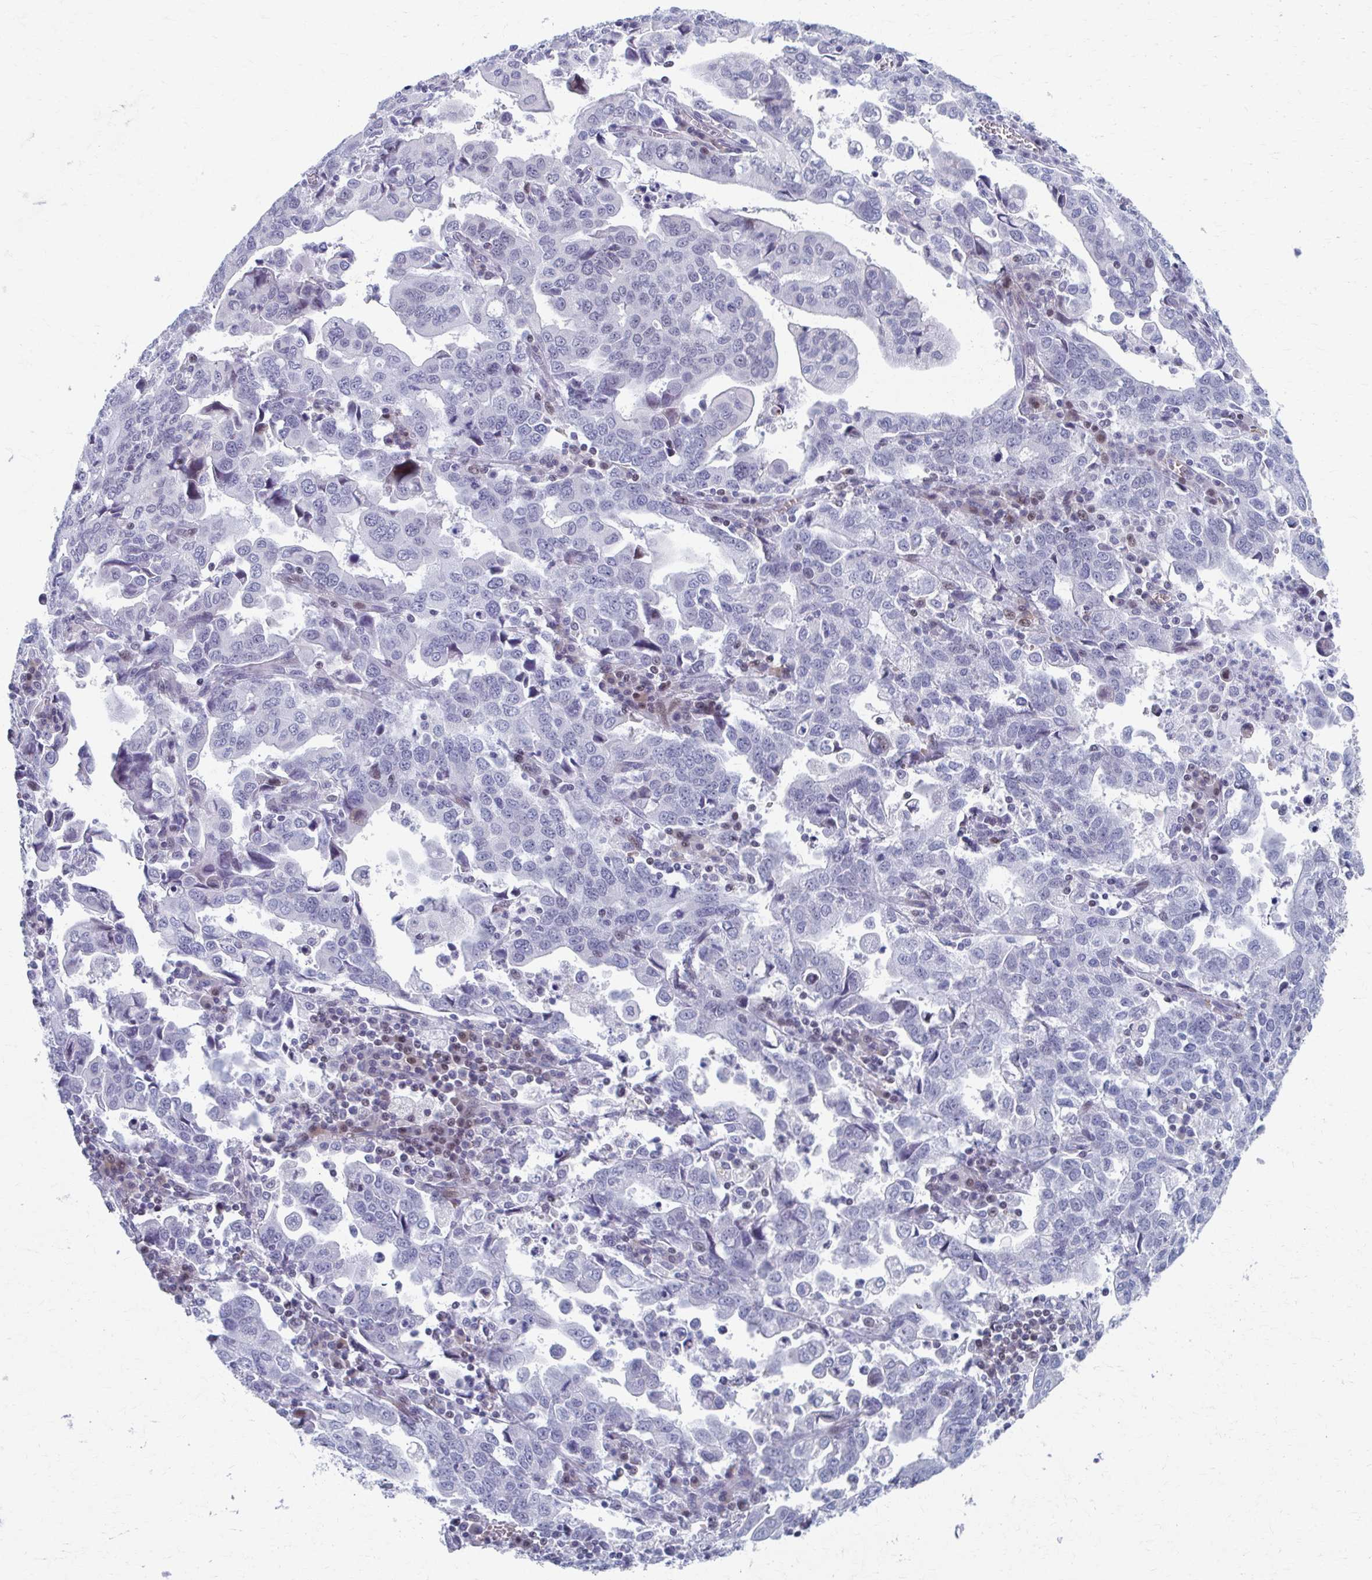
{"staining": {"intensity": "negative", "quantity": "none", "location": "none"}, "tissue": "stomach cancer", "cell_type": "Tumor cells", "image_type": "cancer", "snomed": [{"axis": "morphology", "description": "Adenocarcinoma, NOS"}, {"axis": "topography", "description": "Stomach, upper"}], "caption": "There is no significant positivity in tumor cells of stomach cancer (adenocarcinoma). (Stains: DAB immunohistochemistry with hematoxylin counter stain, Microscopy: brightfield microscopy at high magnification).", "gene": "ABHD16B", "patient": {"sex": "male", "age": 85}}